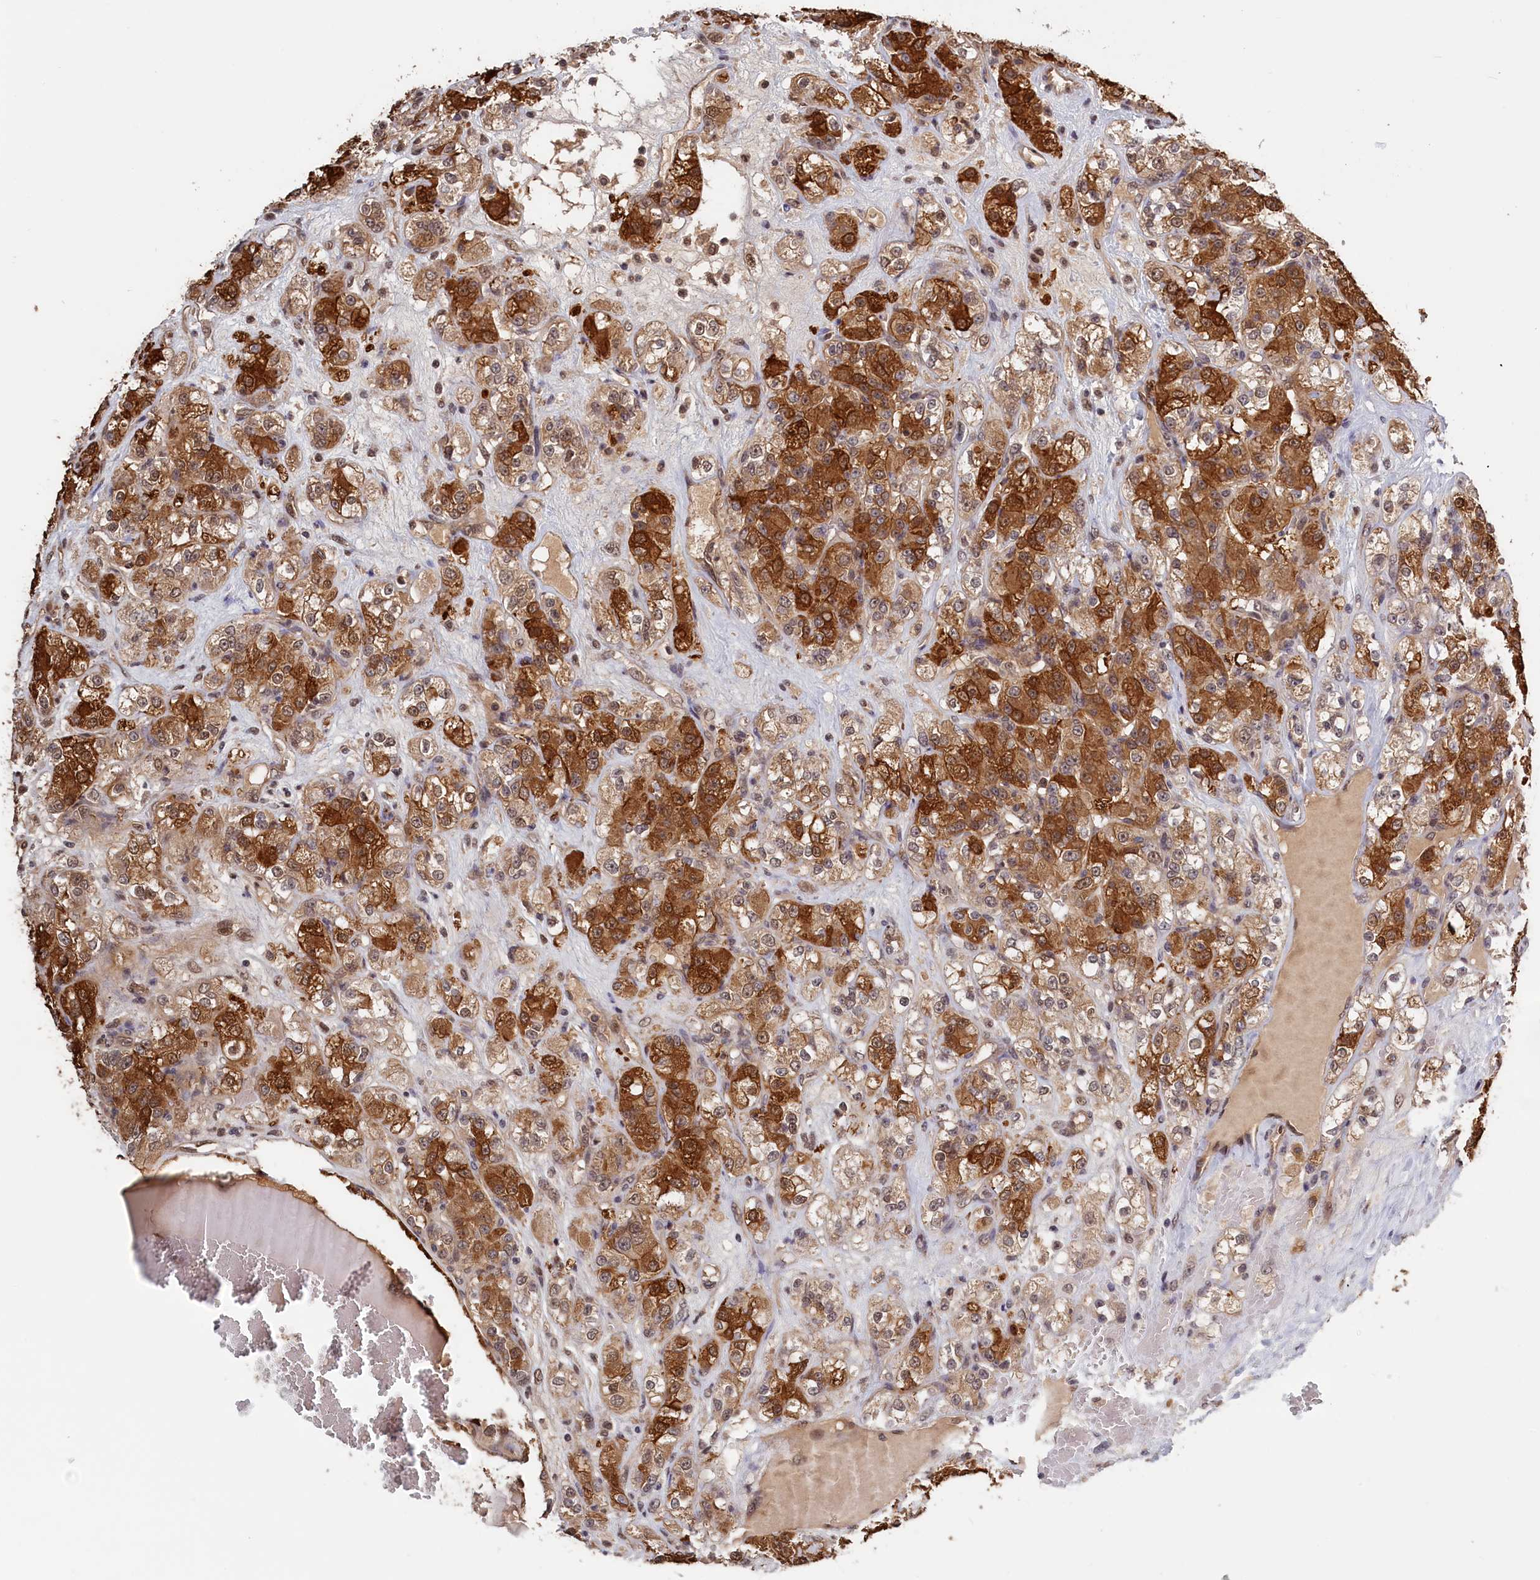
{"staining": {"intensity": "strong", "quantity": ">75%", "location": "cytoplasmic/membranous"}, "tissue": "renal cancer", "cell_type": "Tumor cells", "image_type": "cancer", "snomed": [{"axis": "morphology", "description": "Normal tissue, NOS"}, {"axis": "morphology", "description": "Adenocarcinoma, NOS"}, {"axis": "topography", "description": "Kidney"}], "caption": "Immunohistochemistry micrograph of renal cancer (adenocarcinoma) stained for a protein (brown), which reveals high levels of strong cytoplasmic/membranous expression in about >75% of tumor cells.", "gene": "PLP2", "patient": {"sex": "male", "age": 61}}